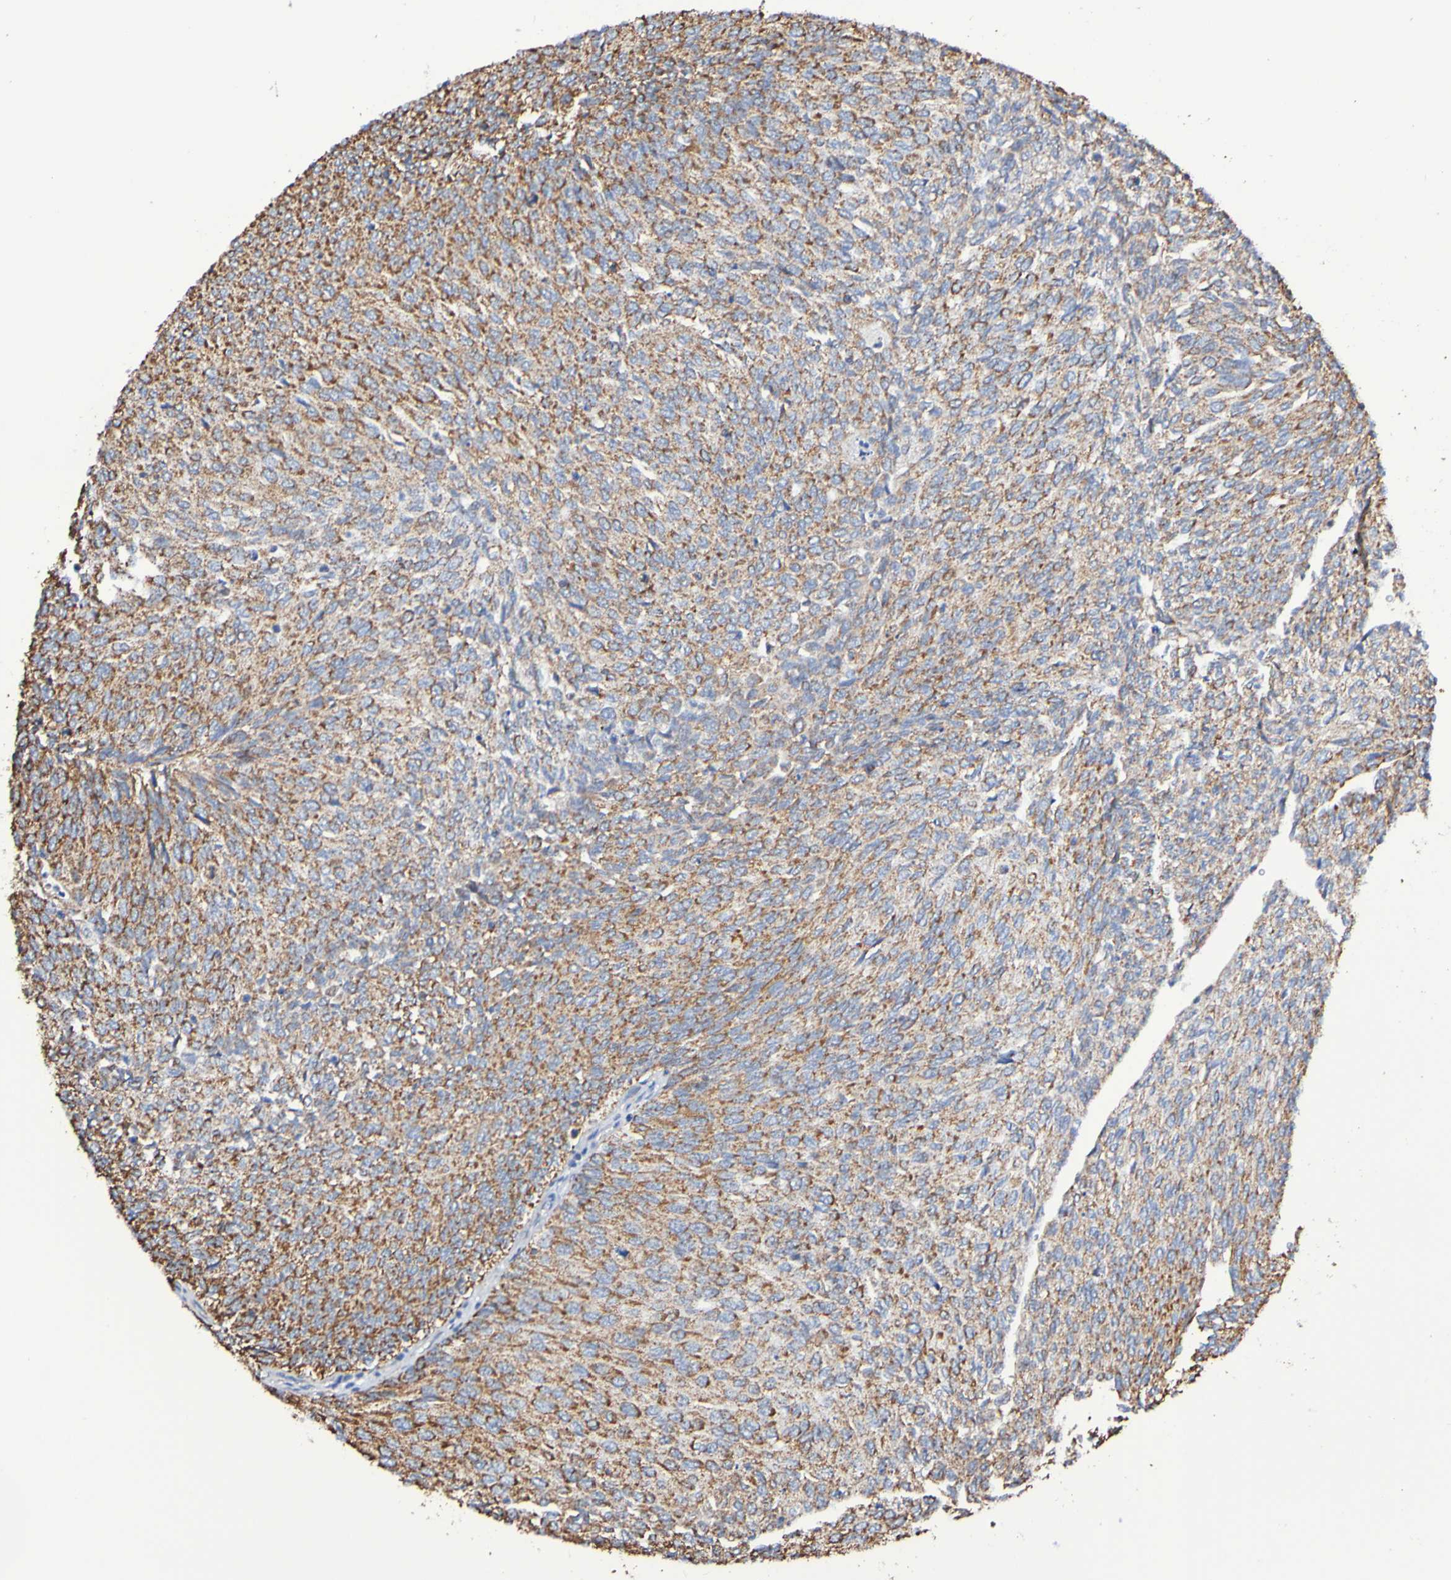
{"staining": {"intensity": "moderate", "quantity": ">75%", "location": "cytoplasmic/membranous"}, "tissue": "urothelial cancer", "cell_type": "Tumor cells", "image_type": "cancer", "snomed": [{"axis": "morphology", "description": "Urothelial carcinoma, Low grade"}, {"axis": "topography", "description": "Urinary bladder"}], "caption": "Tumor cells display medium levels of moderate cytoplasmic/membranous expression in about >75% of cells in urothelial cancer. Using DAB (brown) and hematoxylin (blue) stains, captured at high magnification using brightfield microscopy.", "gene": "IL18R1", "patient": {"sex": "female", "age": 79}}